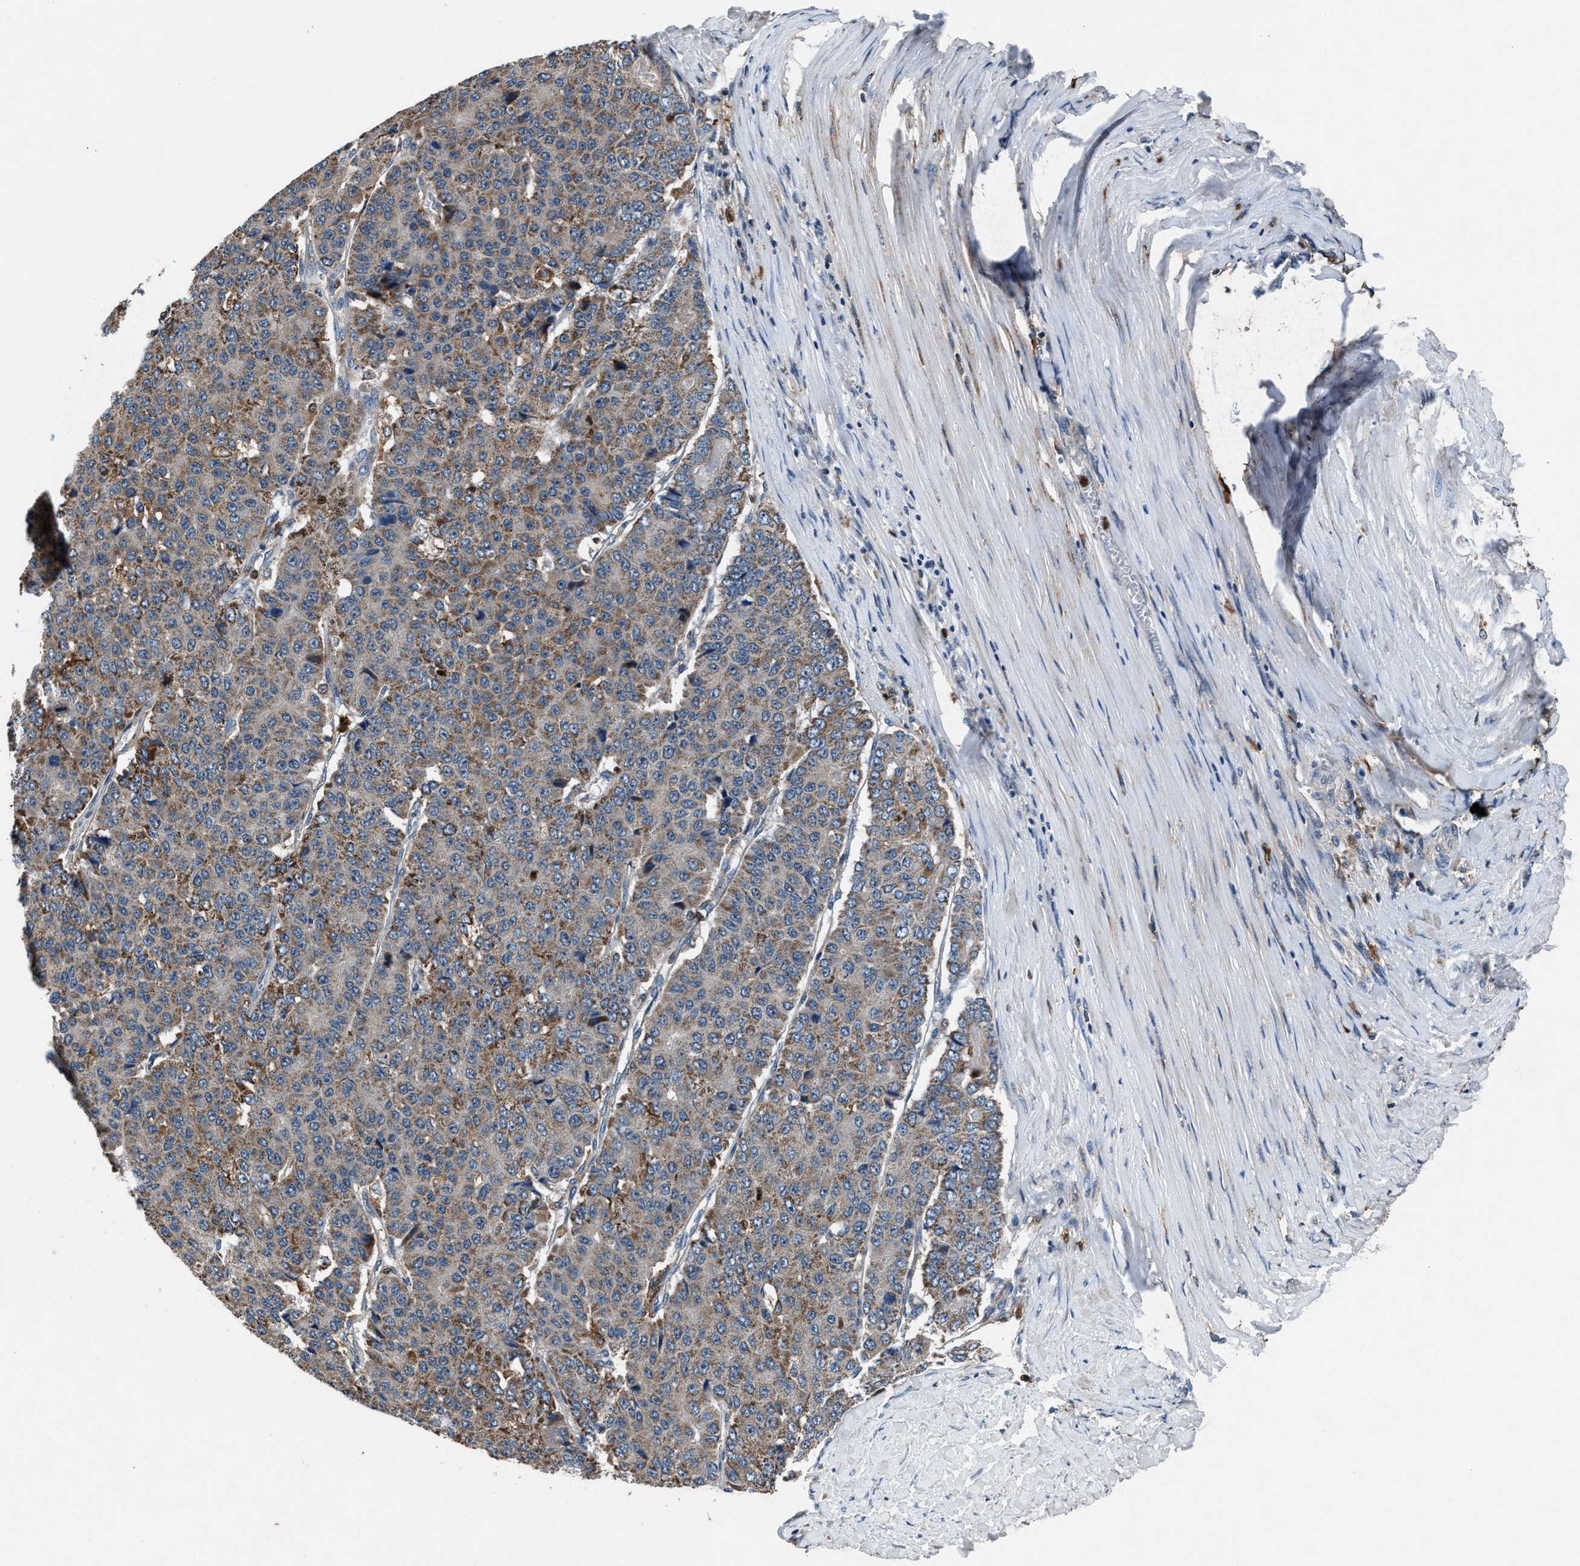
{"staining": {"intensity": "weak", "quantity": ">75%", "location": "cytoplasmic/membranous"}, "tissue": "pancreatic cancer", "cell_type": "Tumor cells", "image_type": "cancer", "snomed": [{"axis": "morphology", "description": "Adenocarcinoma, NOS"}, {"axis": "topography", "description": "Pancreas"}], "caption": "A photomicrograph of pancreatic cancer (adenocarcinoma) stained for a protein exhibits weak cytoplasmic/membranous brown staining in tumor cells.", "gene": "FAM221A", "patient": {"sex": "male", "age": 50}}